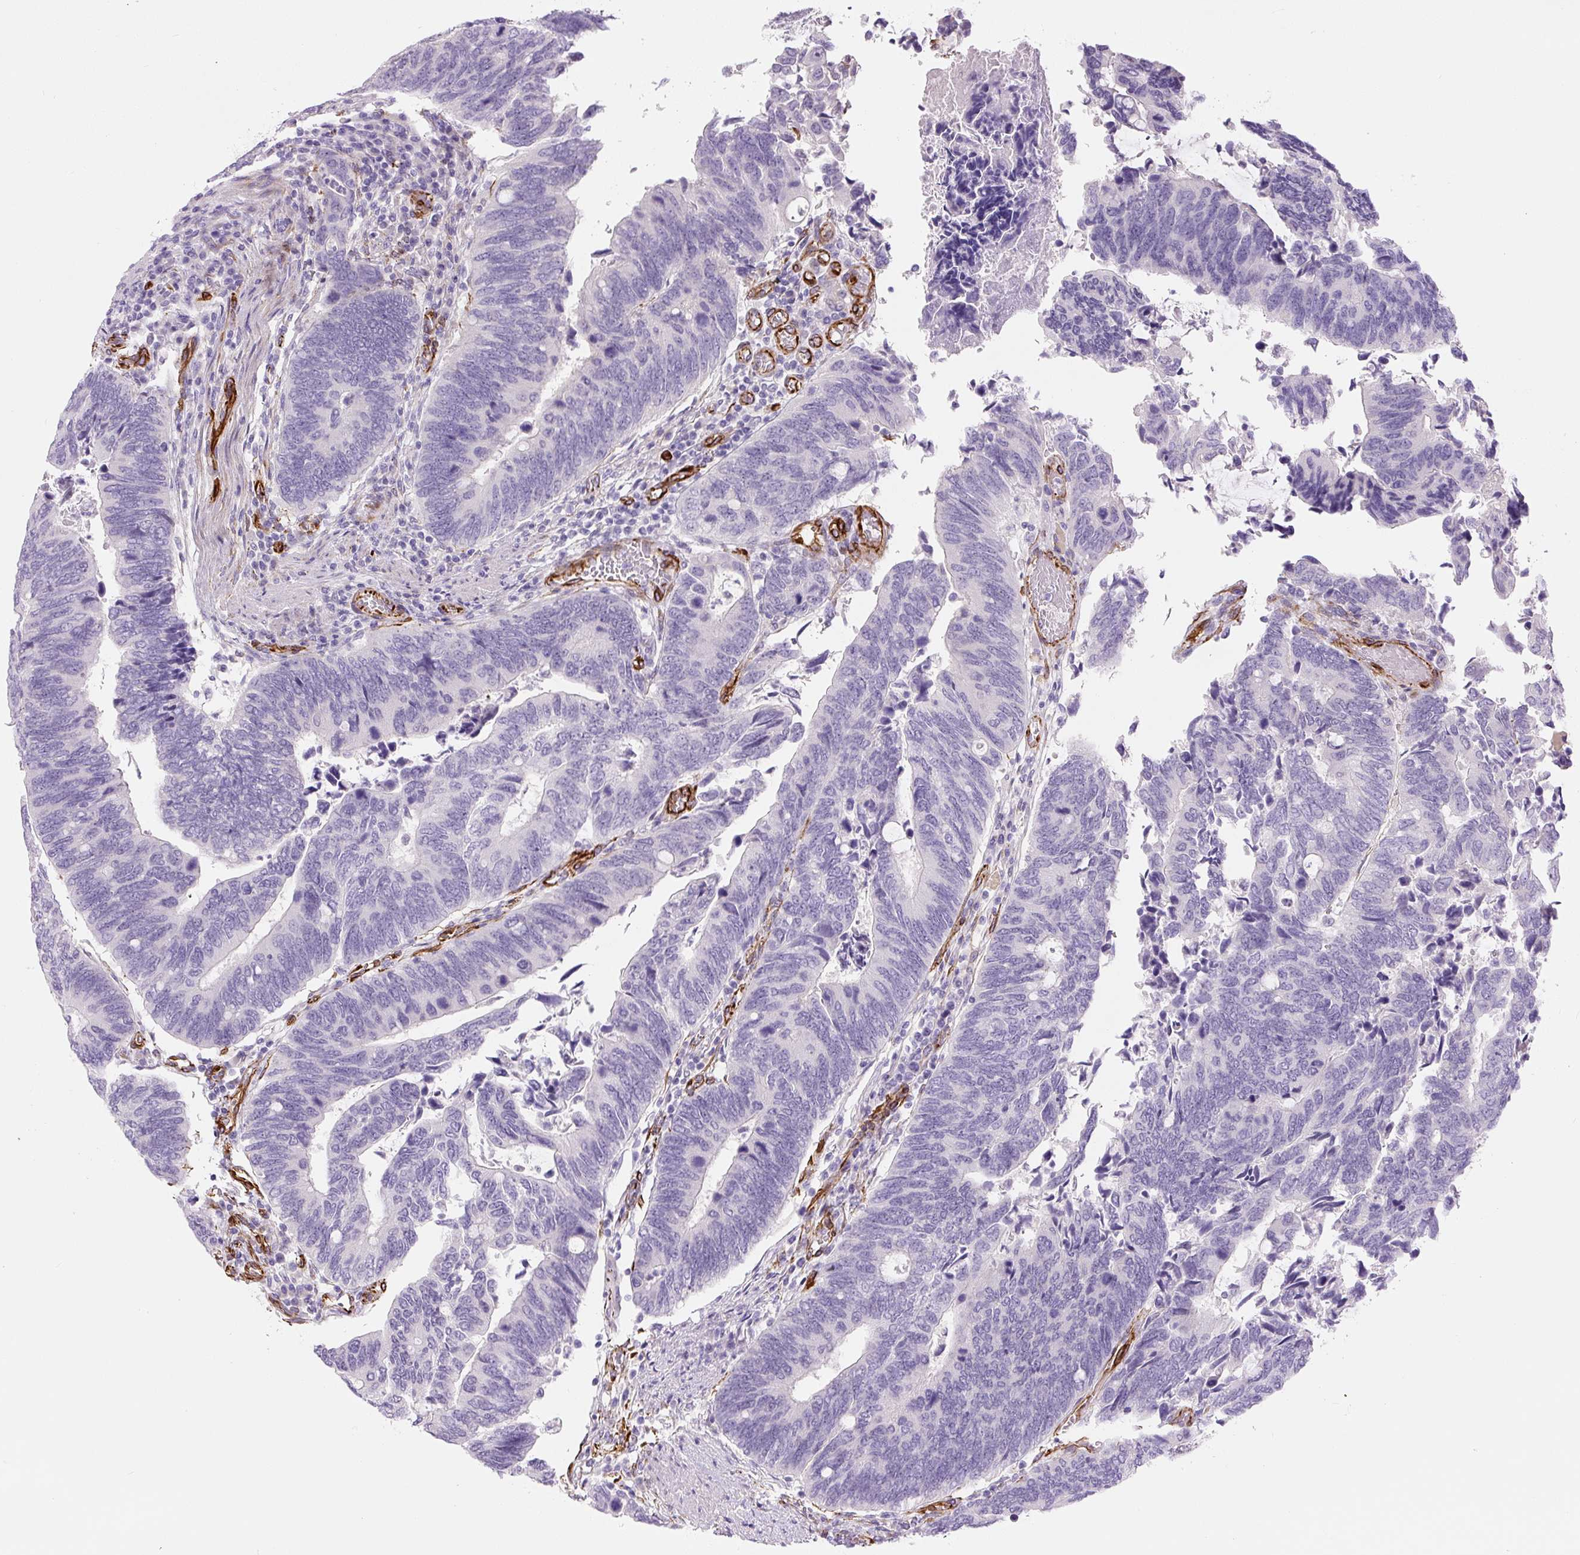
{"staining": {"intensity": "negative", "quantity": "none", "location": "none"}, "tissue": "colorectal cancer", "cell_type": "Tumor cells", "image_type": "cancer", "snomed": [{"axis": "morphology", "description": "Adenocarcinoma, NOS"}, {"axis": "topography", "description": "Colon"}], "caption": "Immunohistochemical staining of colorectal cancer demonstrates no significant expression in tumor cells. (Stains: DAB (3,3'-diaminobenzidine) immunohistochemistry with hematoxylin counter stain, Microscopy: brightfield microscopy at high magnification).", "gene": "NES", "patient": {"sex": "male", "age": 87}}